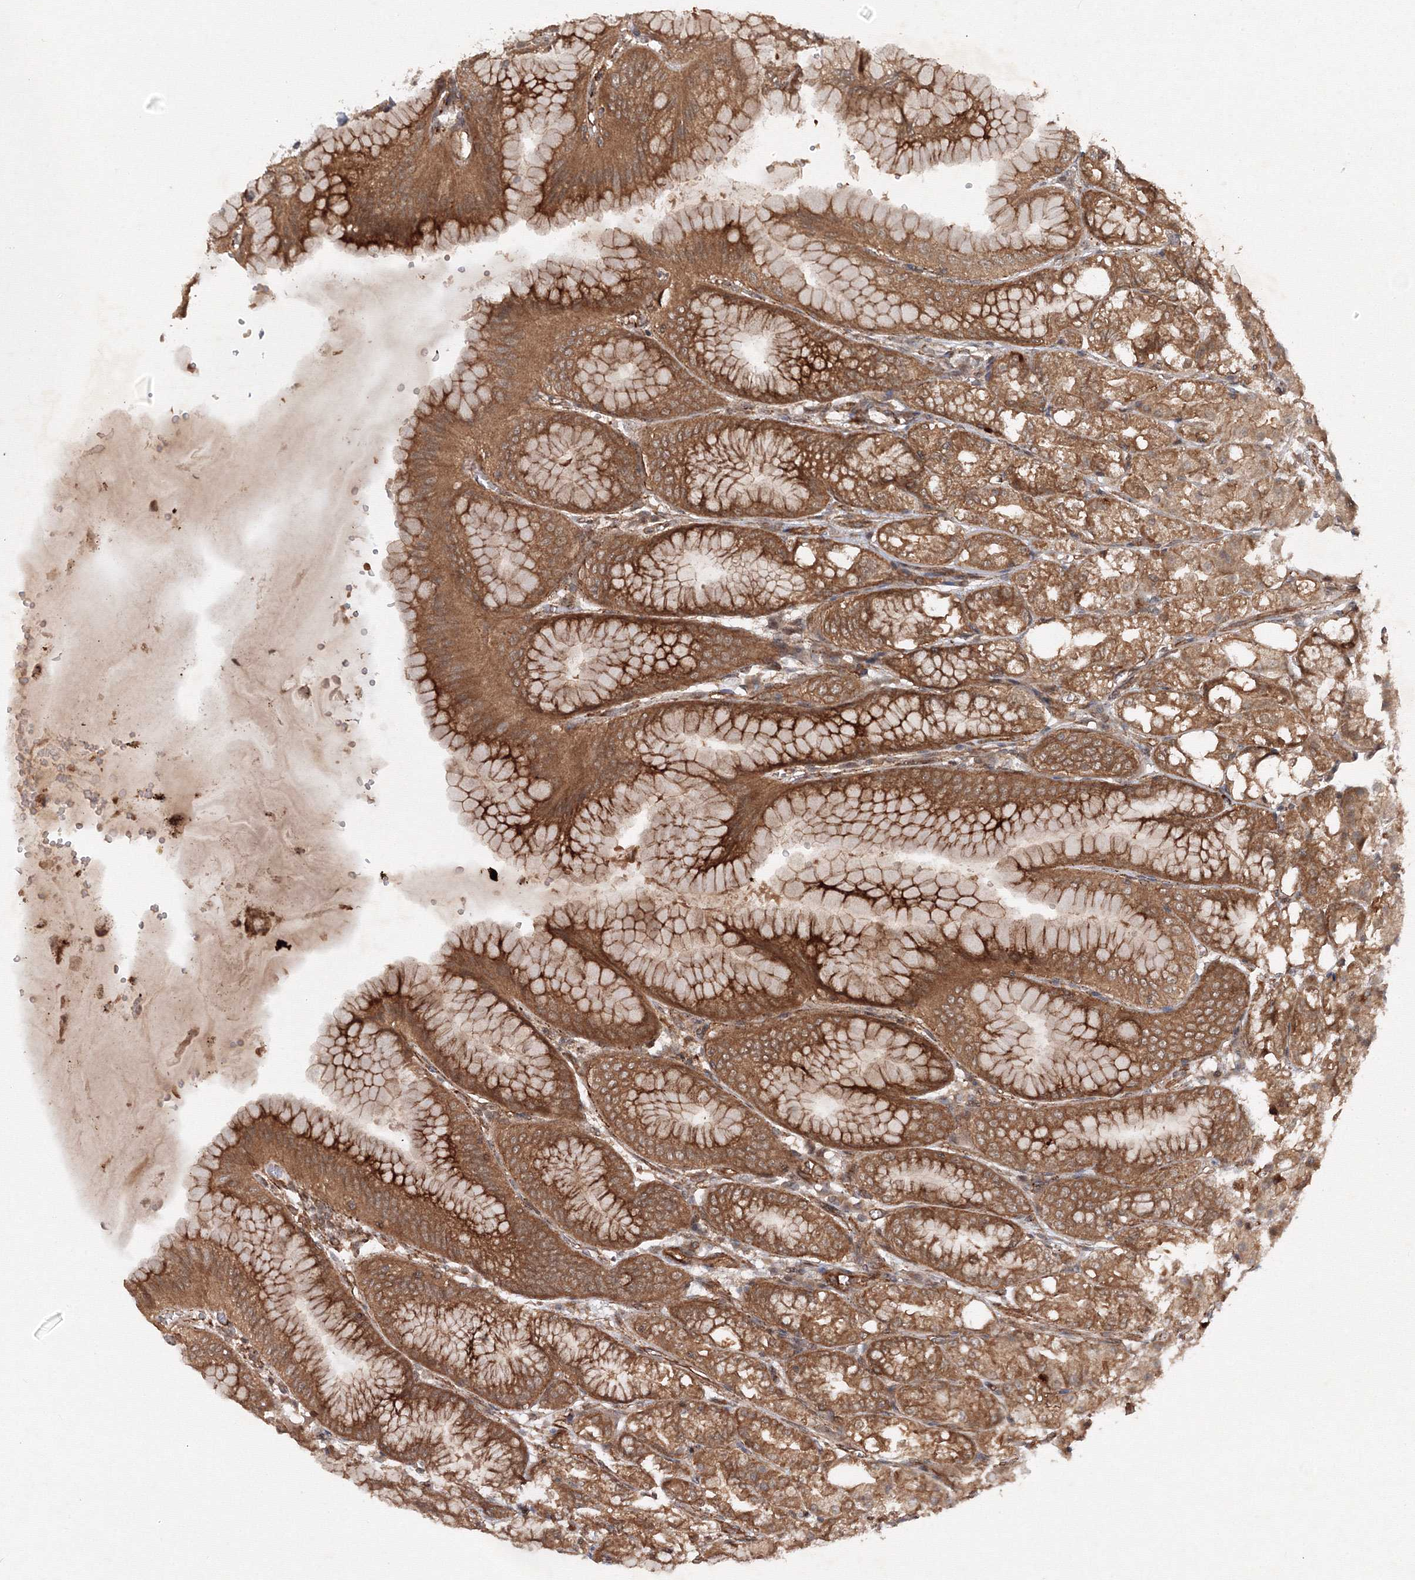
{"staining": {"intensity": "moderate", "quantity": ">75%", "location": "cytoplasmic/membranous"}, "tissue": "stomach", "cell_type": "Glandular cells", "image_type": "normal", "snomed": [{"axis": "morphology", "description": "Normal tissue, NOS"}, {"axis": "topography", "description": "Stomach, lower"}], "caption": "The photomicrograph shows staining of benign stomach, revealing moderate cytoplasmic/membranous protein positivity (brown color) within glandular cells. The staining was performed using DAB to visualize the protein expression in brown, while the nuclei were stained in blue with hematoxylin (Magnification: 20x).", "gene": "DCTD", "patient": {"sex": "male", "age": 71}}